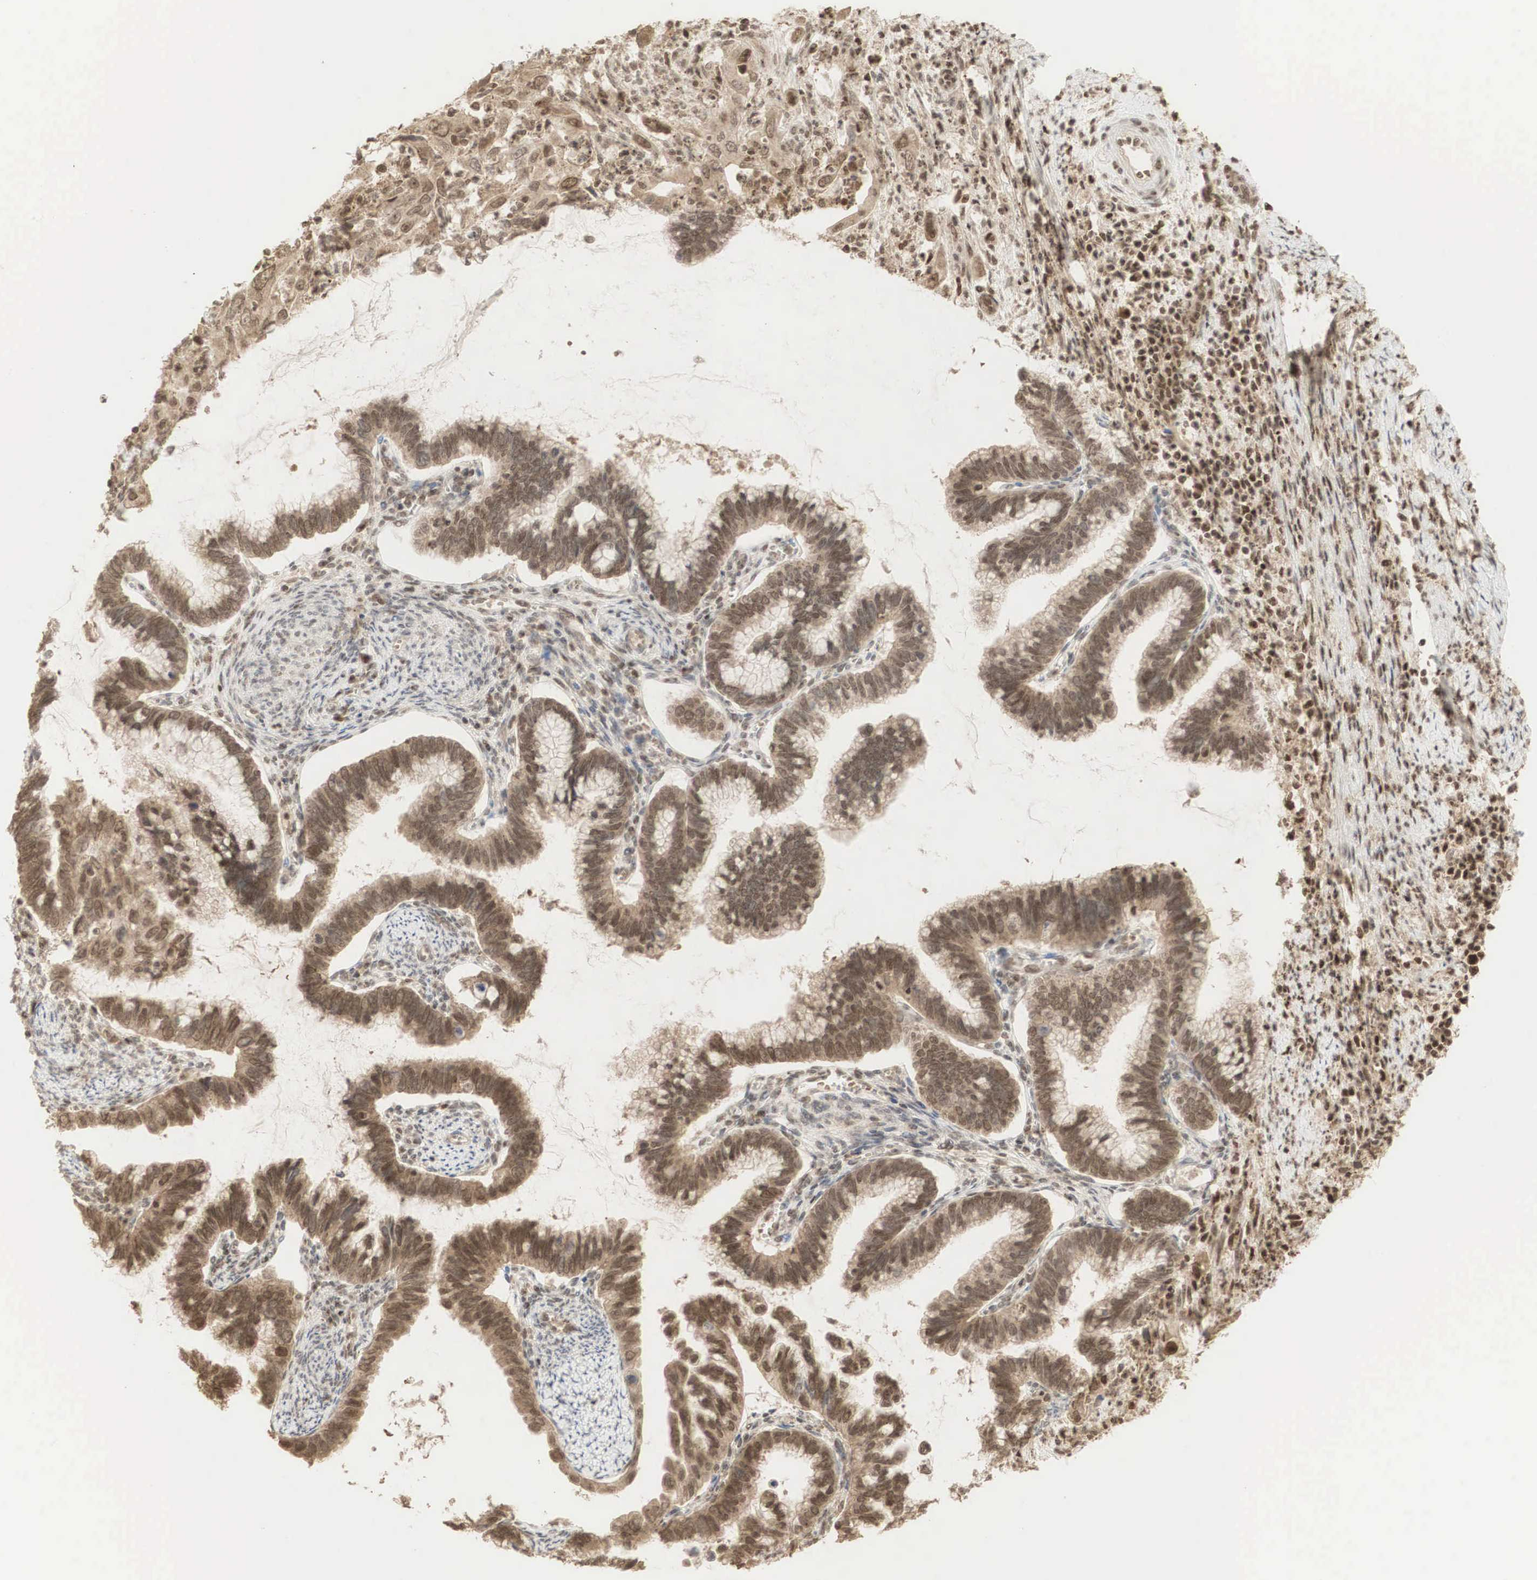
{"staining": {"intensity": "moderate", "quantity": ">75%", "location": "cytoplasmic/membranous,nuclear"}, "tissue": "cervical cancer", "cell_type": "Tumor cells", "image_type": "cancer", "snomed": [{"axis": "morphology", "description": "Adenocarcinoma, NOS"}, {"axis": "topography", "description": "Cervix"}], "caption": "A brown stain highlights moderate cytoplasmic/membranous and nuclear staining of a protein in human cervical cancer tumor cells.", "gene": "RNF113A", "patient": {"sex": "female", "age": 49}}